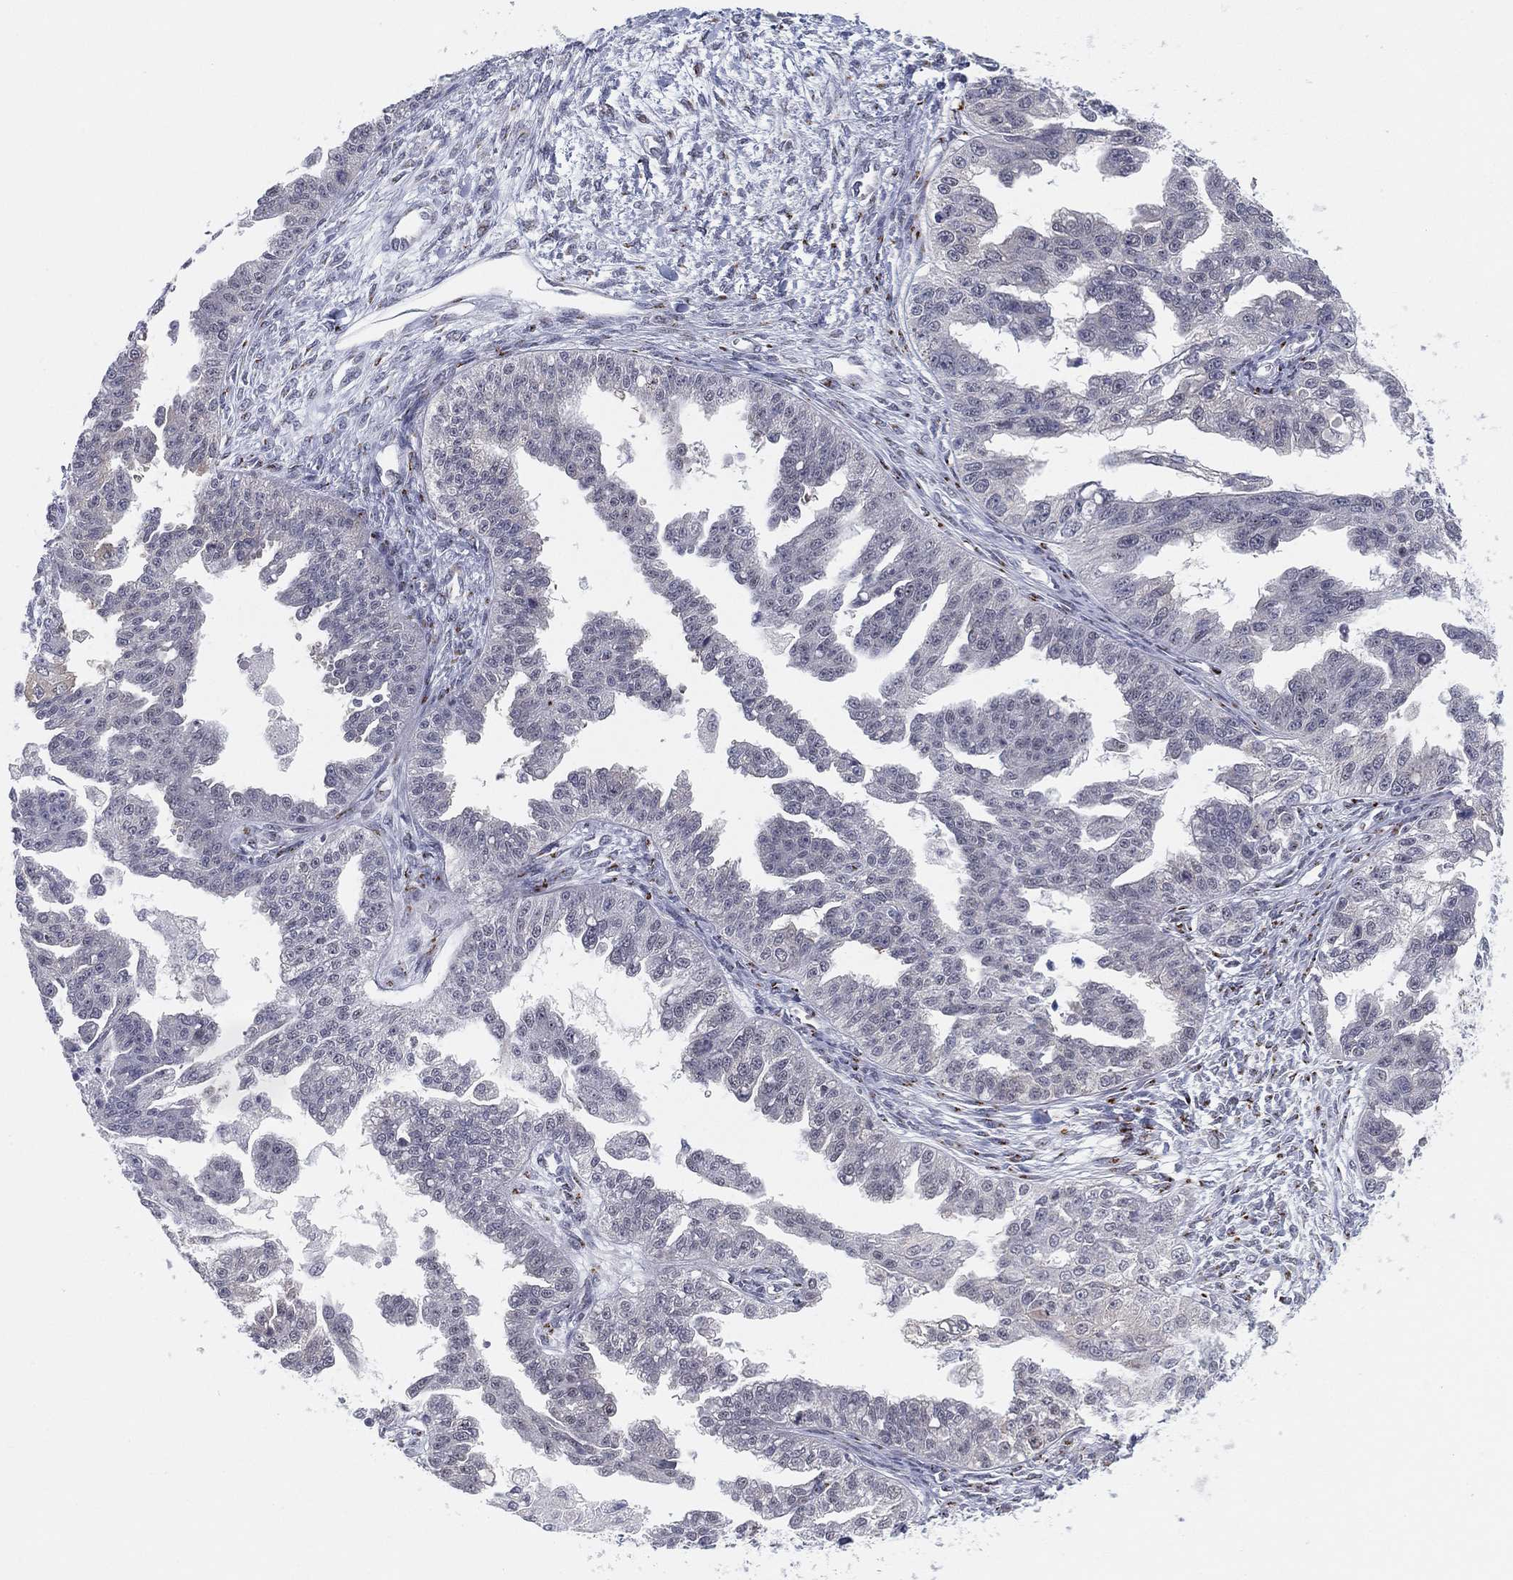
{"staining": {"intensity": "negative", "quantity": "none", "location": "none"}, "tissue": "ovarian cancer", "cell_type": "Tumor cells", "image_type": "cancer", "snomed": [{"axis": "morphology", "description": "Cystadenocarcinoma, serous, NOS"}, {"axis": "topography", "description": "Ovary"}], "caption": "High power microscopy micrograph of an immunohistochemistry micrograph of ovarian cancer (serous cystadenocarcinoma), revealing no significant positivity in tumor cells.", "gene": "CD177", "patient": {"sex": "female", "age": 58}}